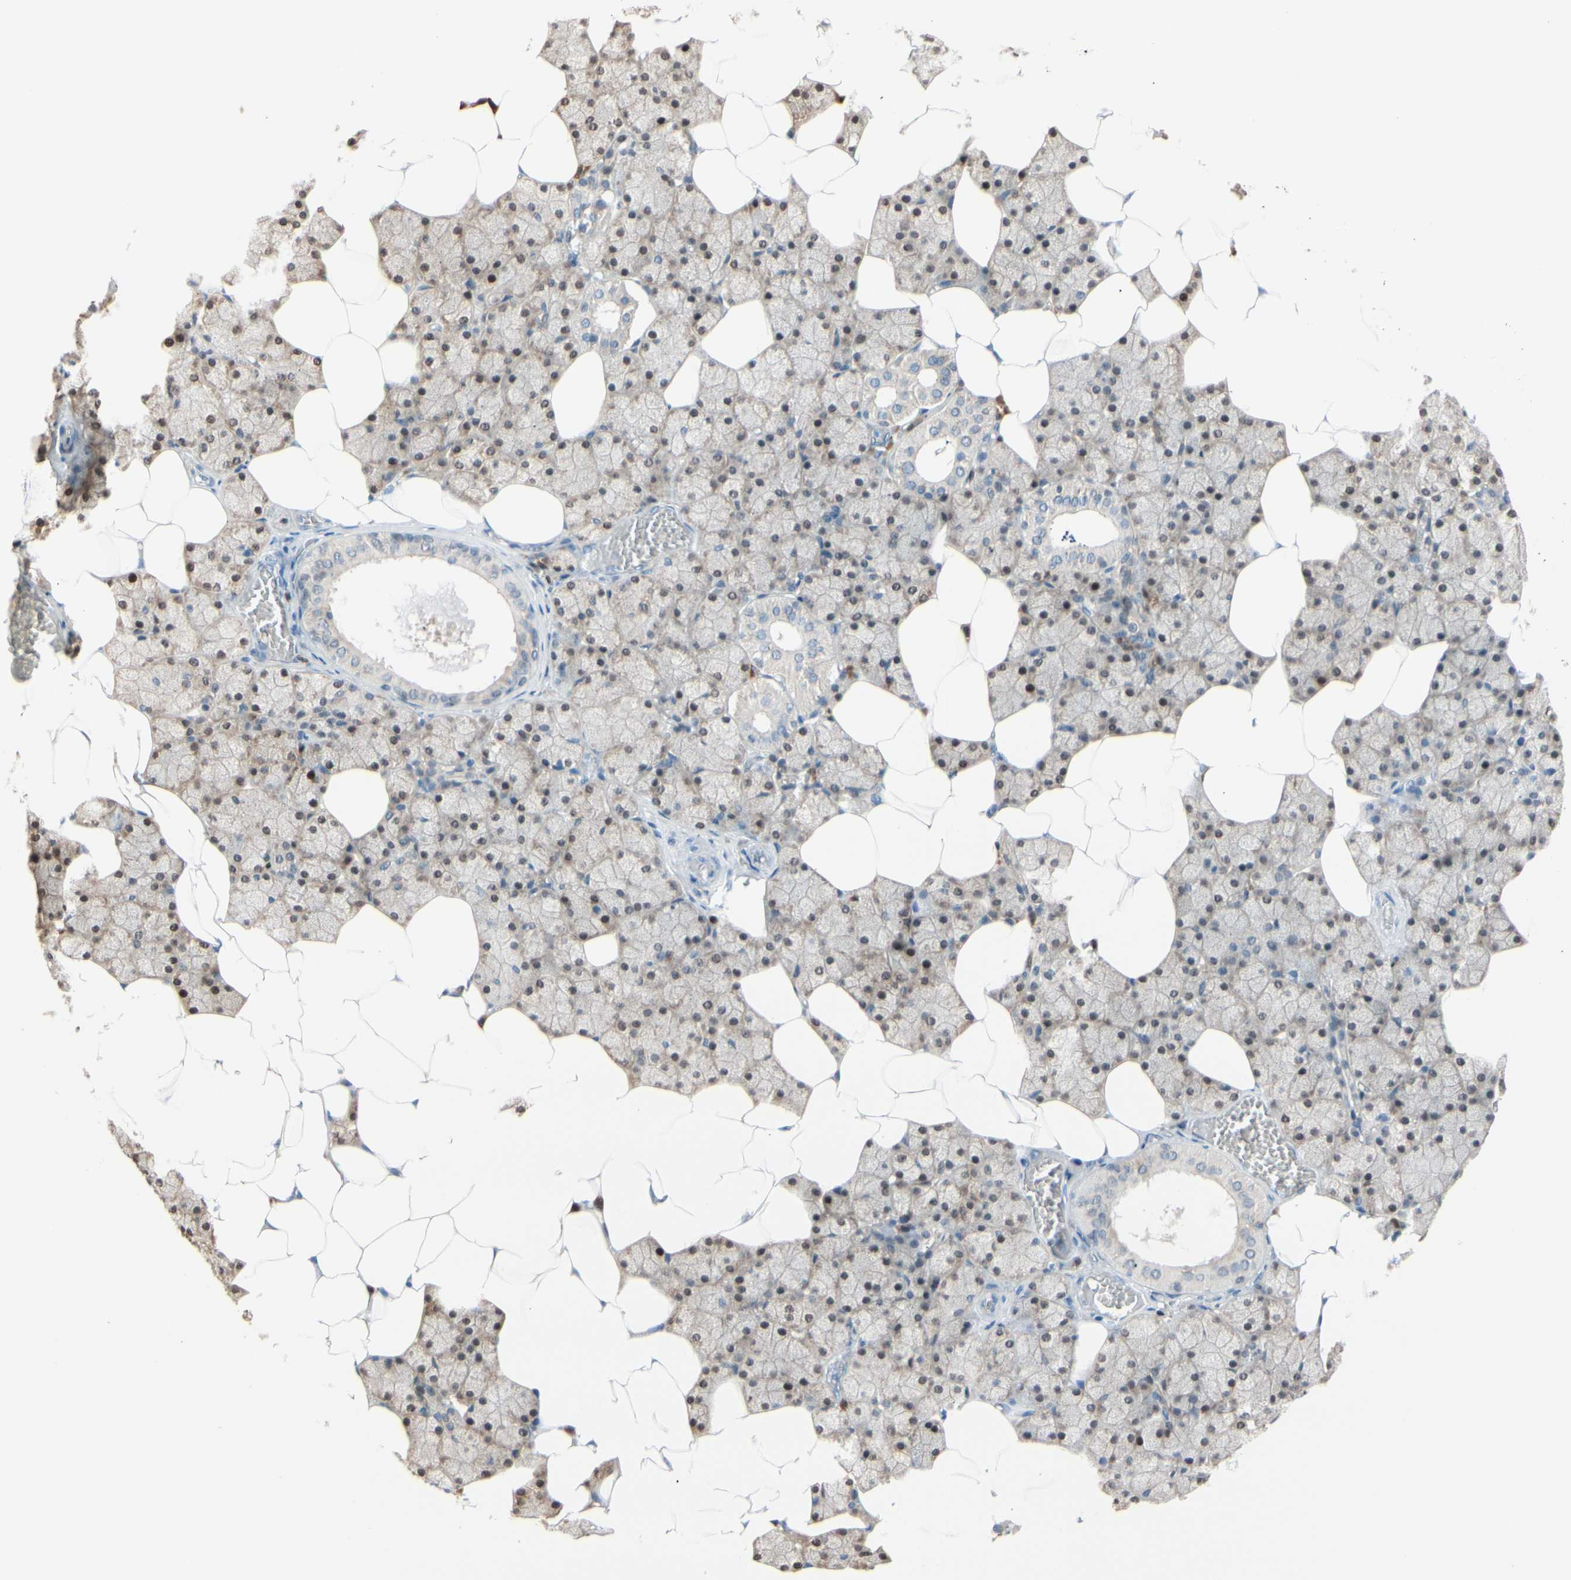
{"staining": {"intensity": "weak", "quantity": ">75%", "location": "cytoplasmic/membranous,nuclear"}, "tissue": "salivary gland", "cell_type": "Glandular cells", "image_type": "normal", "snomed": [{"axis": "morphology", "description": "Normal tissue, NOS"}, {"axis": "topography", "description": "Salivary gland"}], "caption": "Protein staining by immunohistochemistry (IHC) exhibits weak cytoplasmic/membranous,nuclear staining in about >75% of glandular cells in unremarkable salivary gland.", "gene": "PTTG1", "patient": {"sex": "male", "age": 62}}